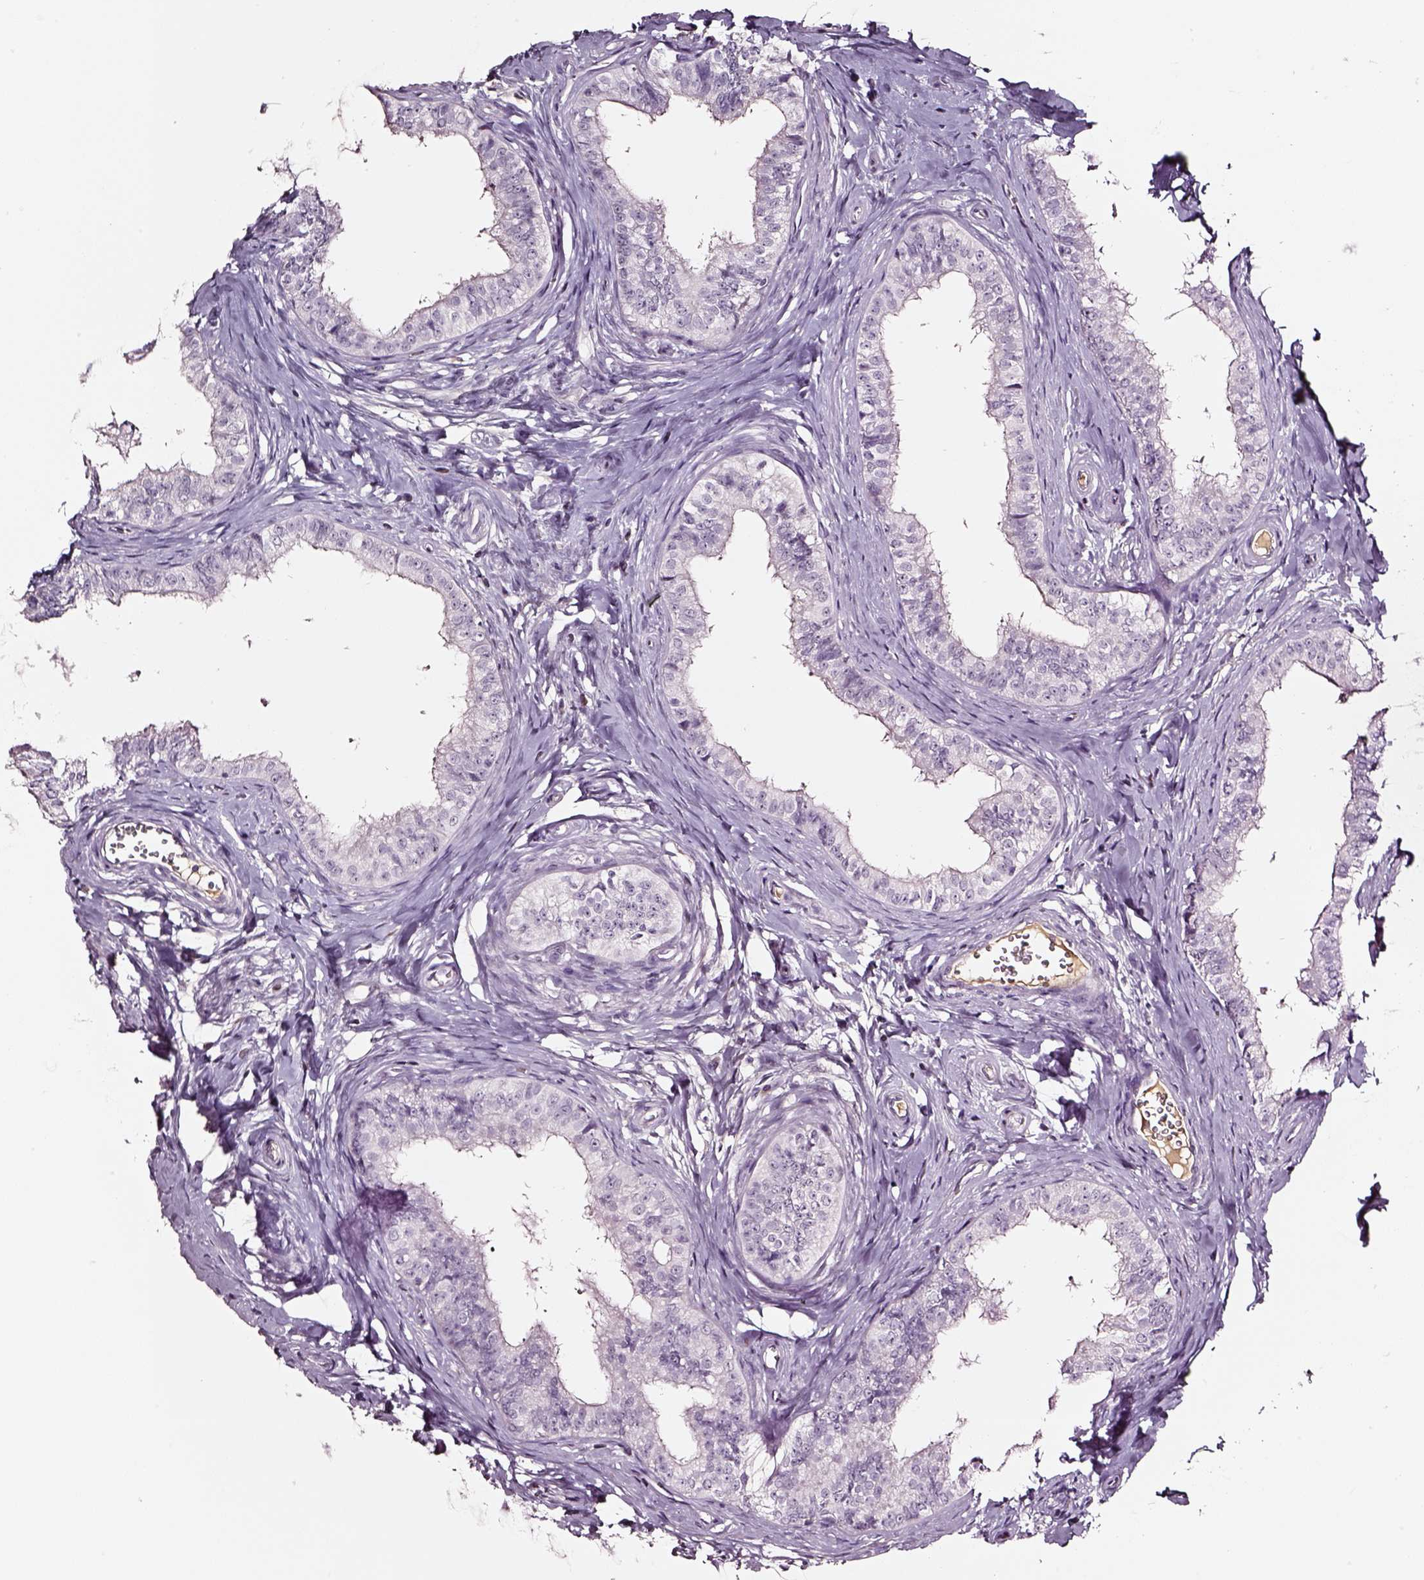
{"staining": {"intensity": "negative", "quantity": "none", "location": "none"}, "tissue": "epididymis", "cell_type": "Glandular cells", "image_type": "normal", "snomed": [{"axis": "morphology", "description": "Normal tissue, NOS"}, {"axis": "topography", "description": "Epididymis"}], "caption": "Immunohistochemical staining of benign epididymis shows no significant positivity in glandular cells.", "gene": "SMIM17", "patient": {"sex": "male", "age": 24}}